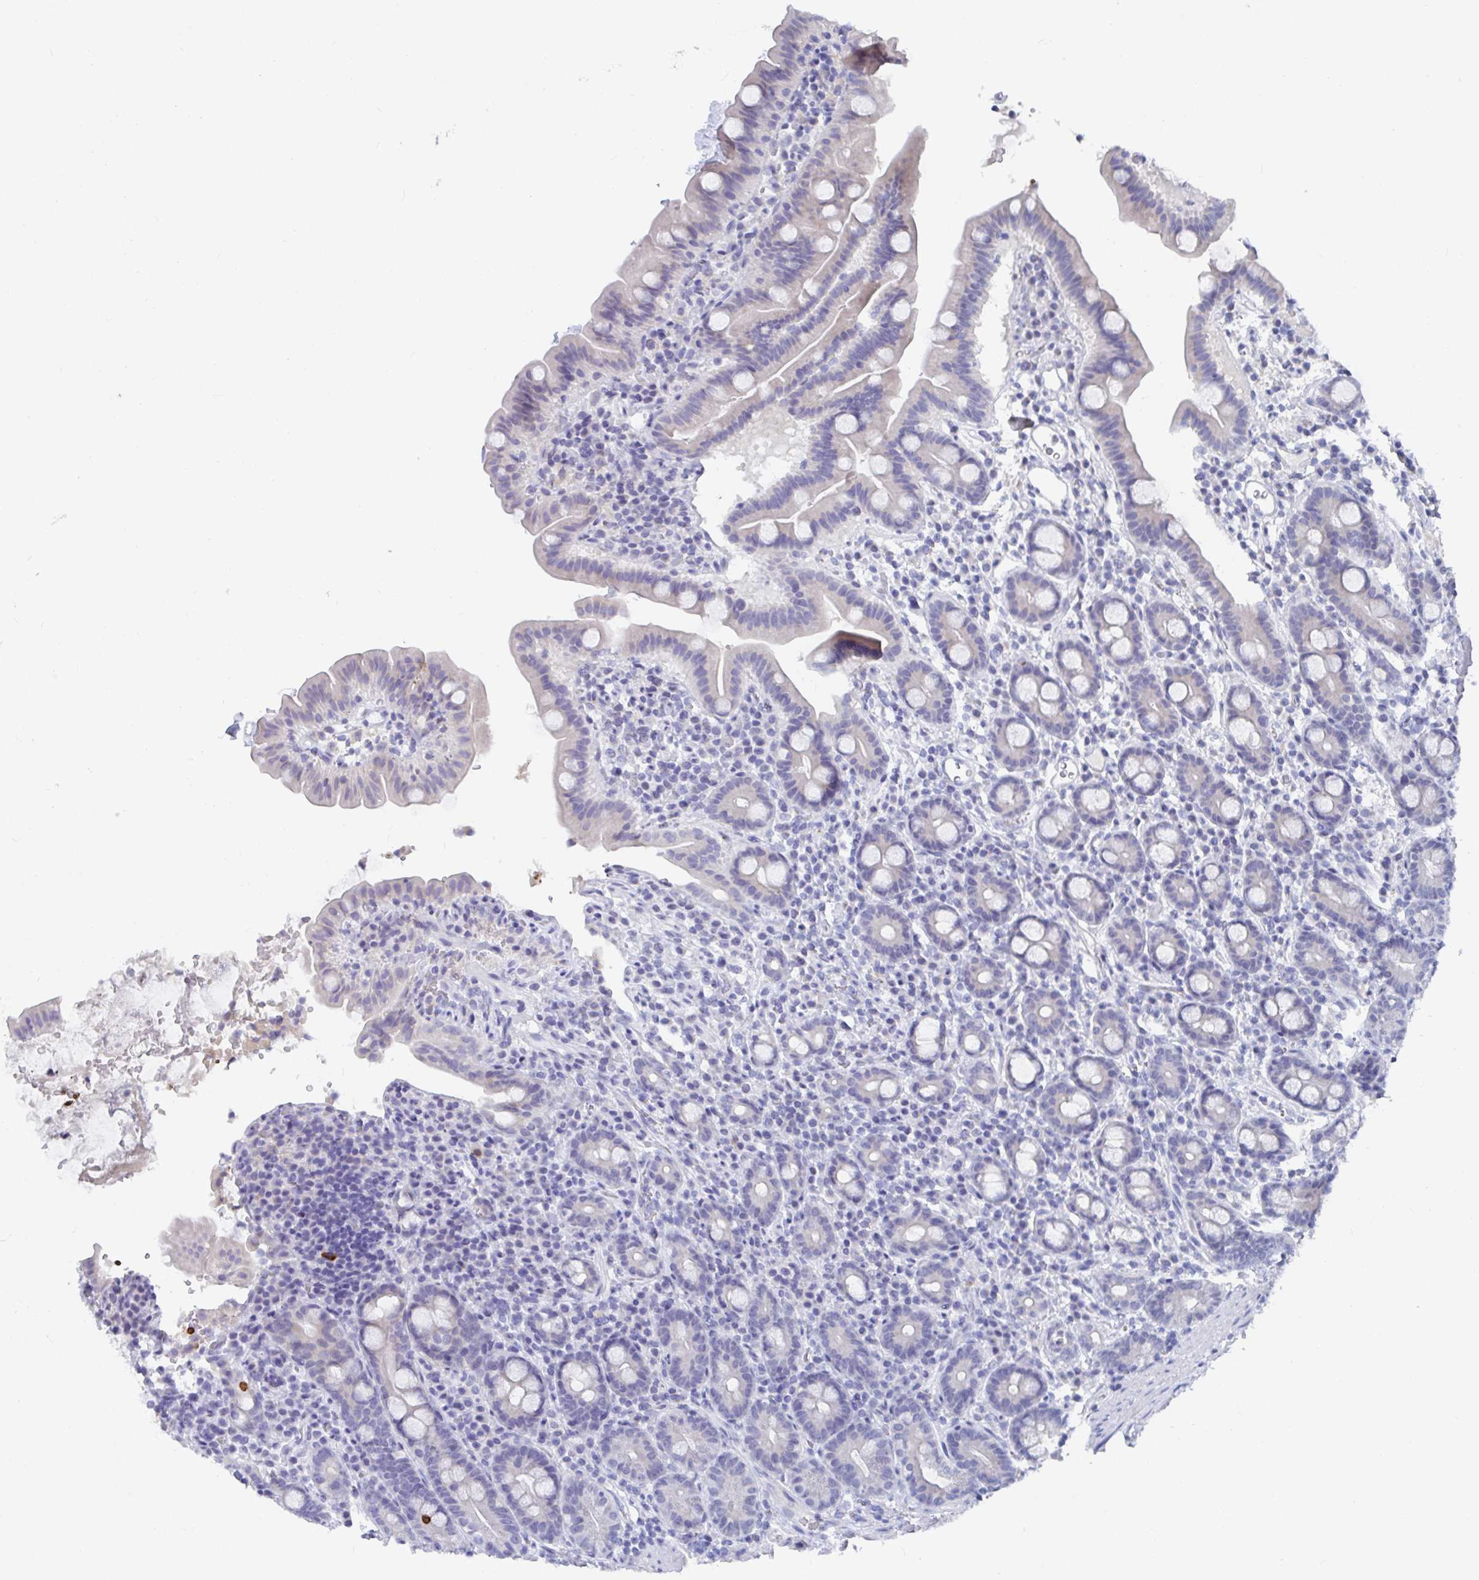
{"staining": {"intensity": "negative", "quantity": "none", "location": "none"}, "tissue": "small intestine", "cell_type": "Glandular cells", "image_type": "normal", "snomed": [{"axis": "morphology", "description": "Normal tissue, NOS"}, {"axis": "topography", "description": "Small intestine"}], "caption": "Unremarkable small intestine was stained to show a protein in brown. There is no significant positivity in glandular cells.", "gene": "TAS2R39", "patient": {"sex": "male", "age": 26}}